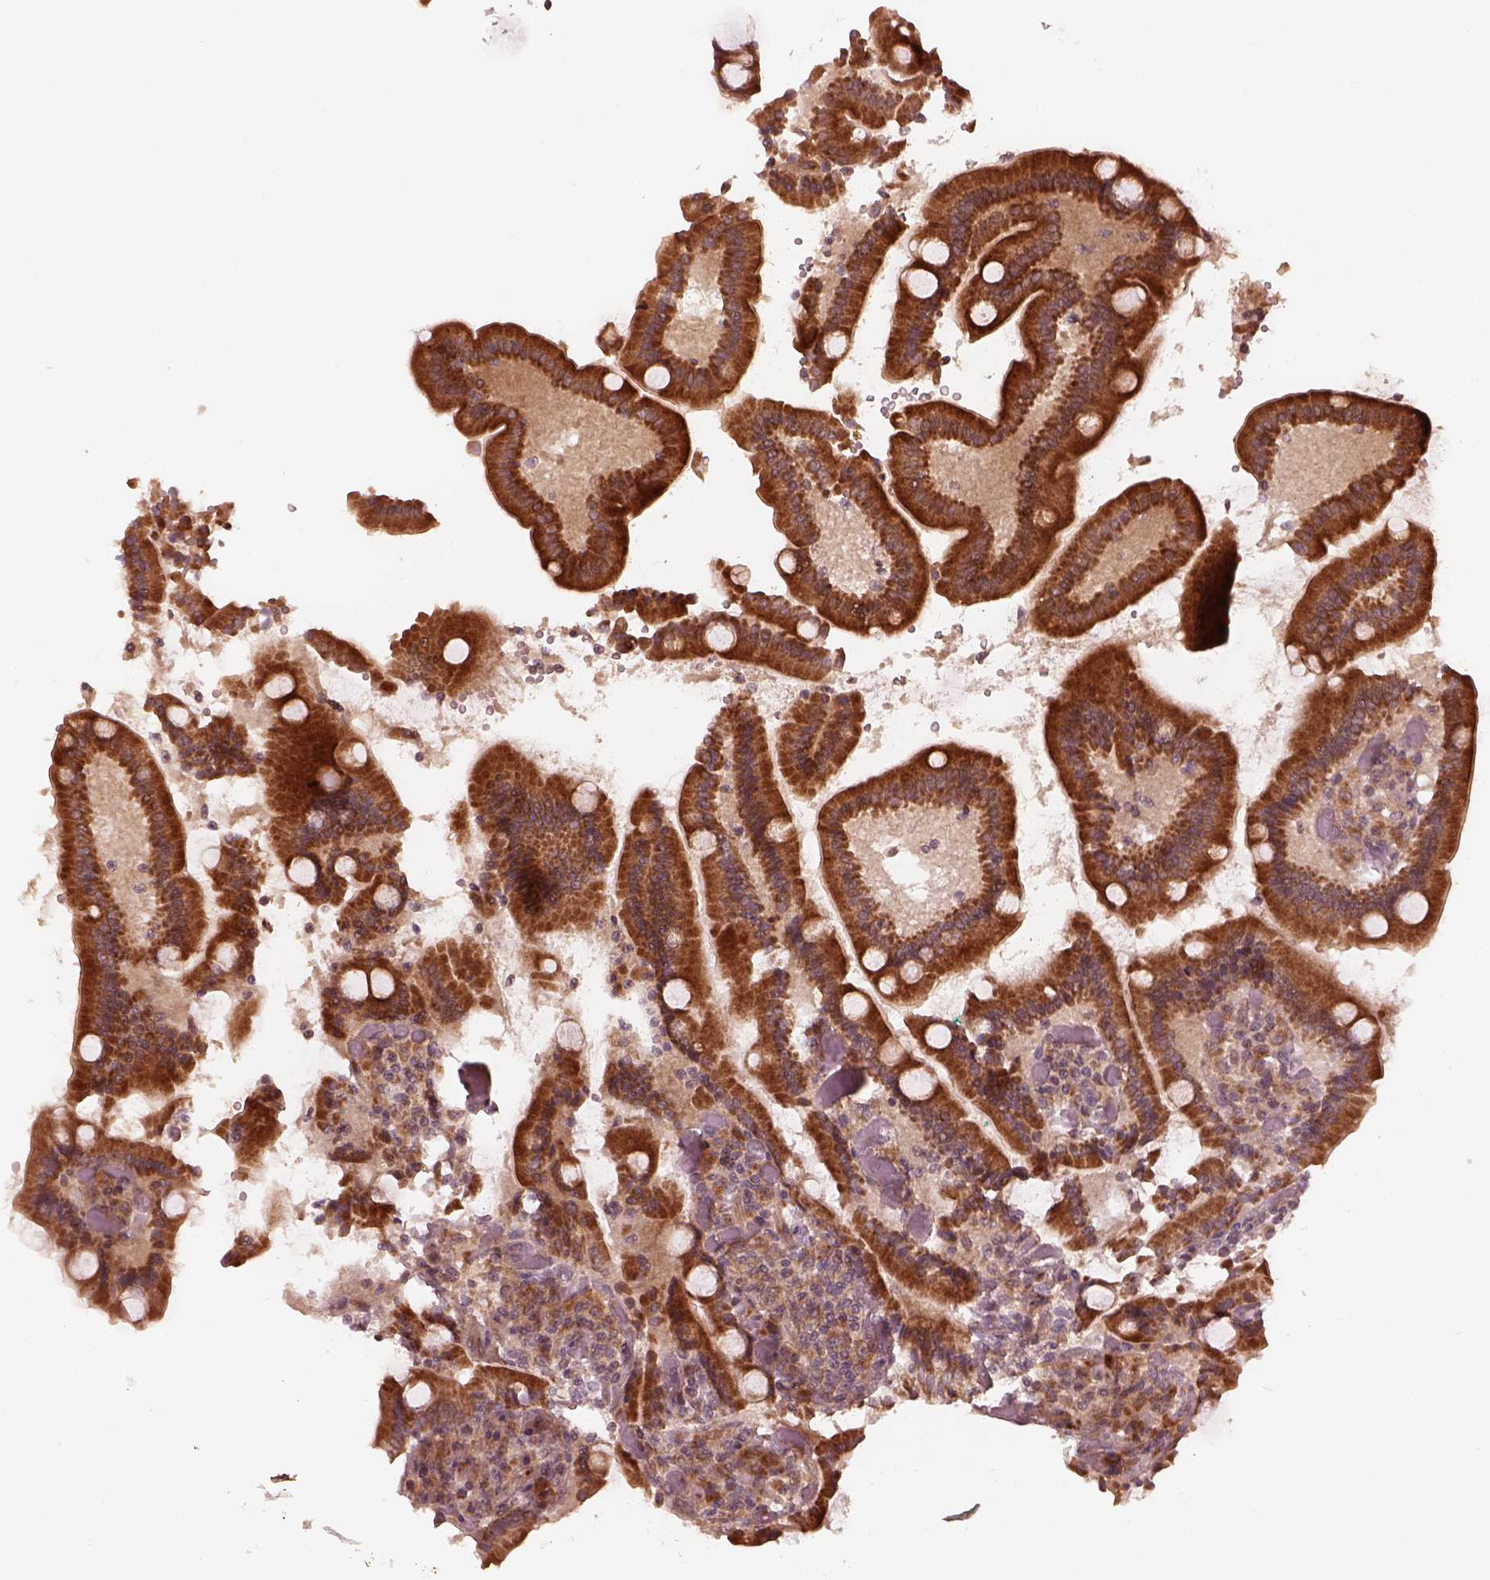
{"staining": {"intensity": "strong", "quantity": ">75%", "location": "cytoplasmic/membranous"}, "tissue": "duodenum", "cell_type": "Glandular cells", "image_type": "normal", "snomed": [{"axis": "morphology", "description": "Normal tissue, NOS"}, {"axis": "topography", "description": "Duodenum"}], "caption": "Protein positivity by IHC exhibits strong cytoplasmic/membranous expression in approximately >75% of glandular cells in normal duodenum.", "gene": "SLC25A46", "patient": {"sex": "female", "age": 62}}